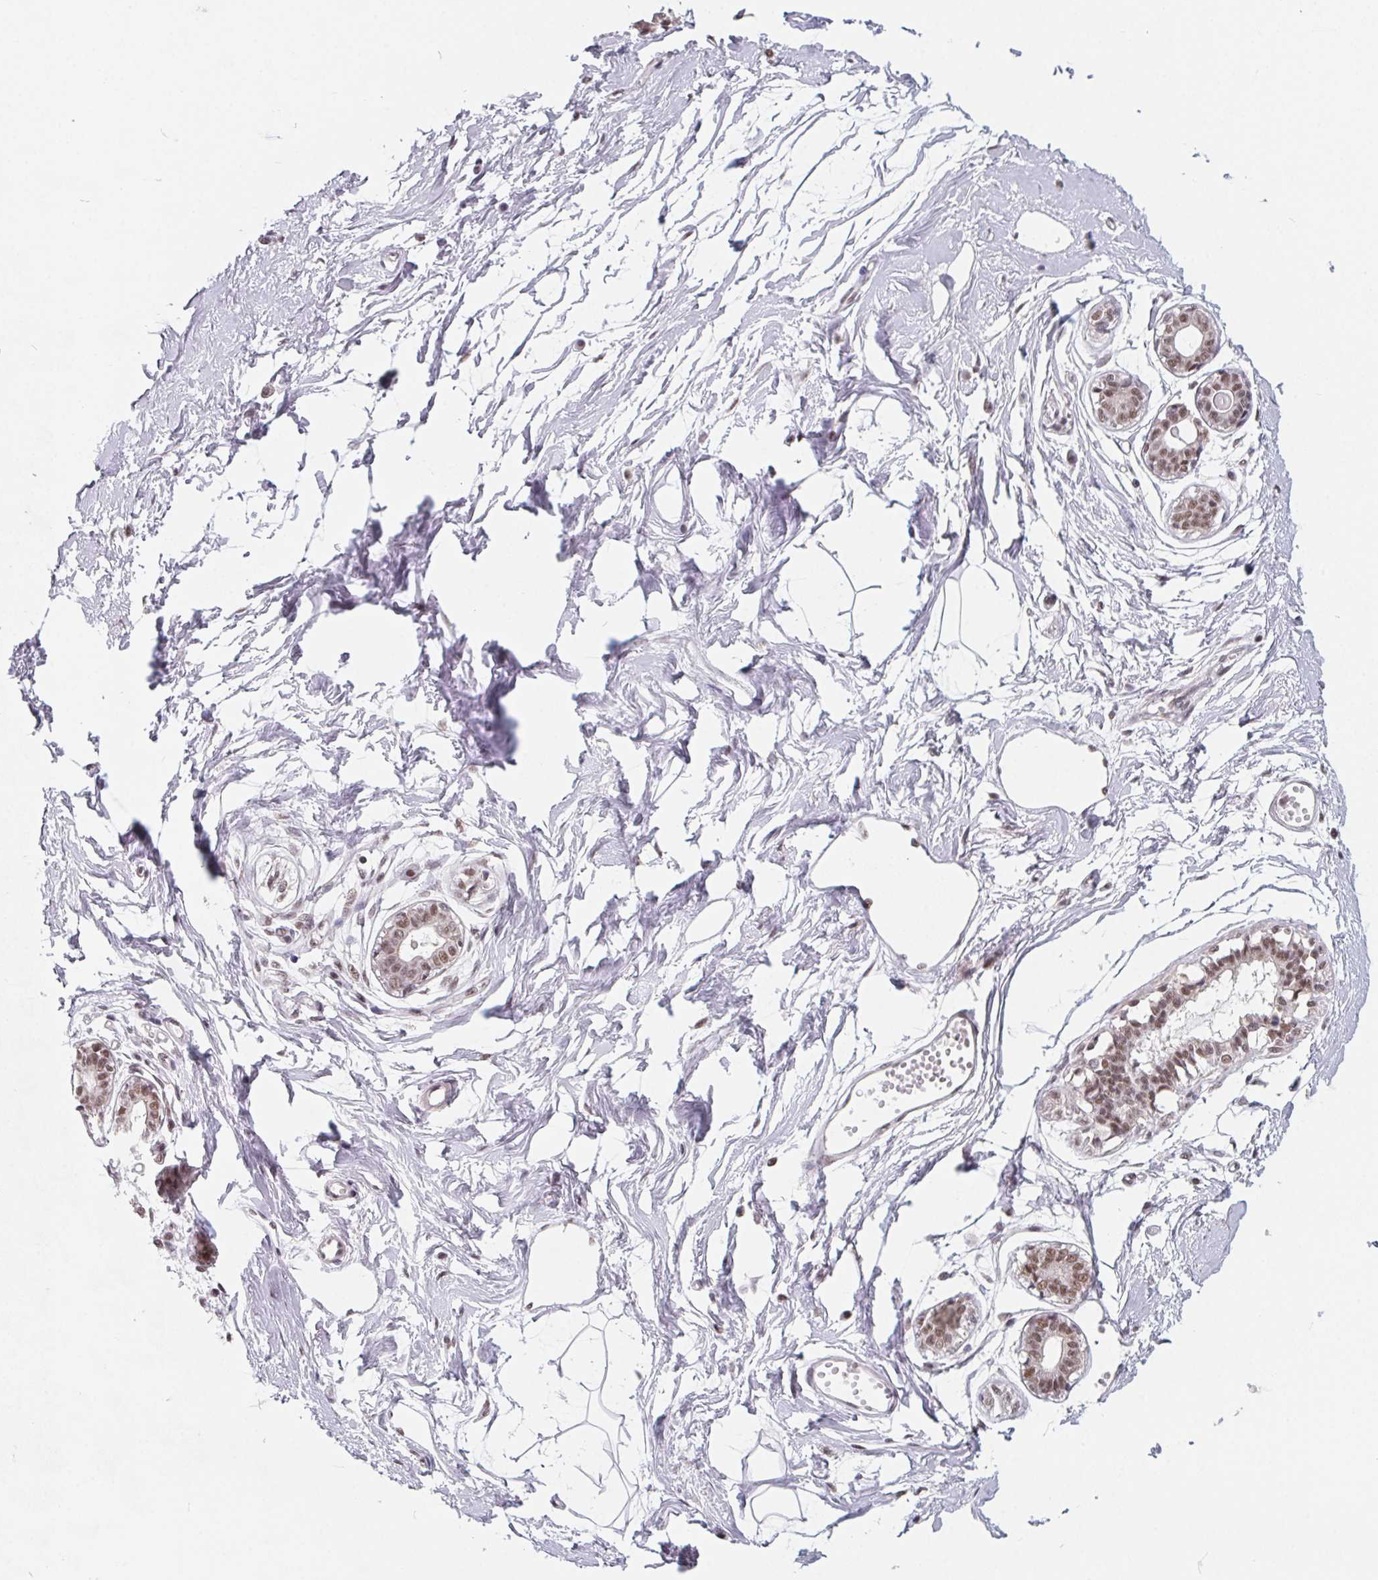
{"staining": {"intensity": "weak", "quantity": "25%-75%", "location": "nuclear"}, "tissue": "breast", "cell_type": "Adipocytes", "image_type": "normal", "snomed": [{"axis": "morphology", "description": "Normal tissue, NOS"}, {"axis": "topography", "description": "Breast"}], "caption": "Brown immunohistochemical staining in unremarkable breast exhibits weak nuclear expression in approximately 25%-75% of adipocytes. (Brightfield microscopy of DAB IHC at high magnification).", "gene": "TCERG1", "patient": {"sex": "female", "age": 45}}